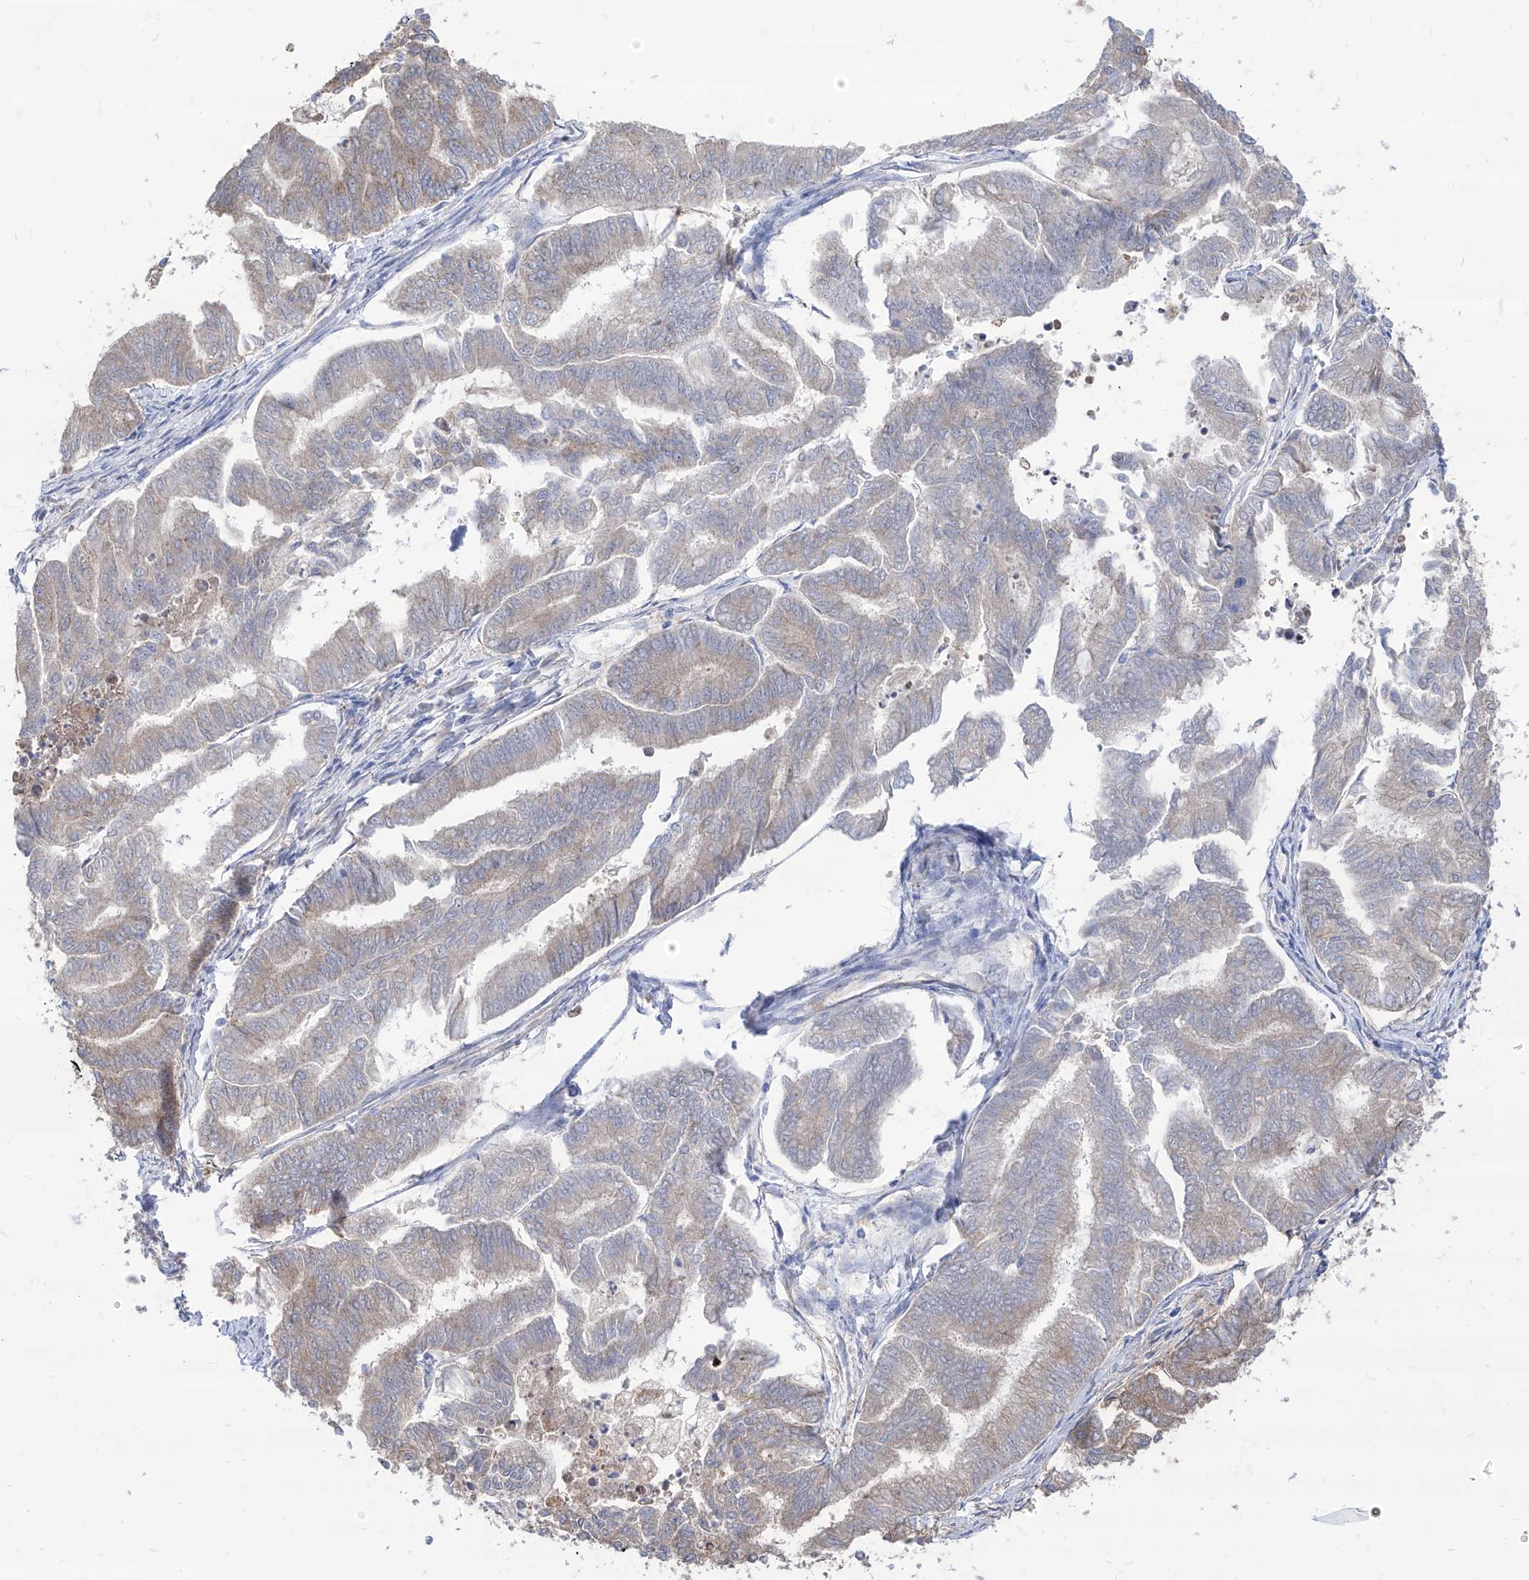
{"staining": {"intensity": "weak", "quantity": "<25%", "location": "cytoplasmic/membranous"}, "tissue": "endometrial cancer", "cell_type": "Tumor cells", "image_type": "cancer", "snomed": [{"axis": "morphology", "description": "Adenocarcinoma, NOS"}, {"axis": "topography", "description": "Endometrium"}], "caption": "Photomicrograph shows no protein staining in tumor cells of endometrial cancer tissue.", "gene": "BROX", "patient": {"sex": "female", "age": 79}}